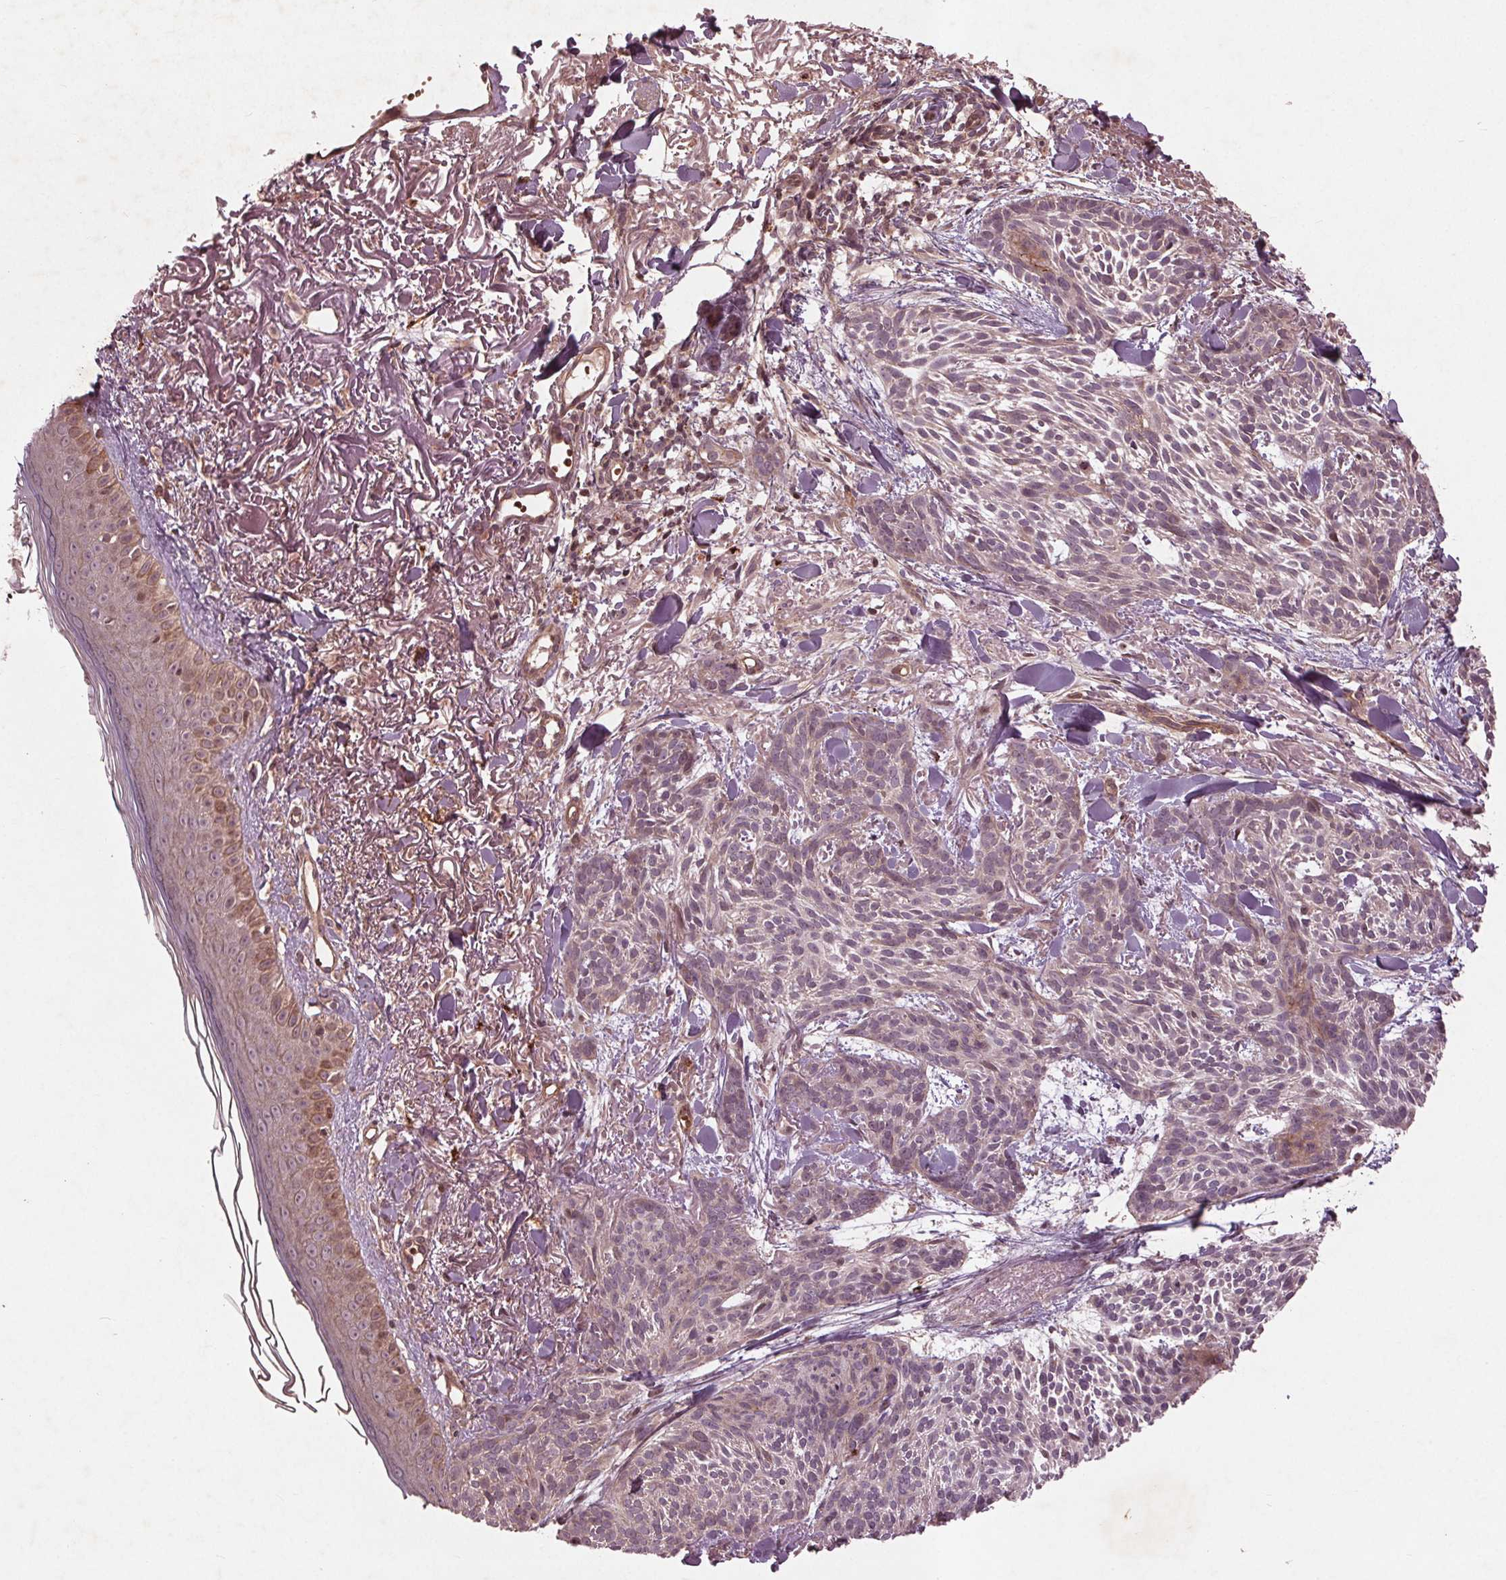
{"staining": {"intensity": "negative", "quantity": "none", "location": "none"}, "tissue": "skin cancer", "cell_type": "Tumor cells", "image_type": "cancer", "snomed": [{"axis": "morphology", "description": "Basal cell carcinoma"}, {"axis": "topography", "description": "Skin"}], "caption": "Photomicrograph shows no protein positivity in tumor cells of skin basal cell carcinoma tissue.", "gene": "CDKL4", "patient": {"sex": "female", "age": 78}}